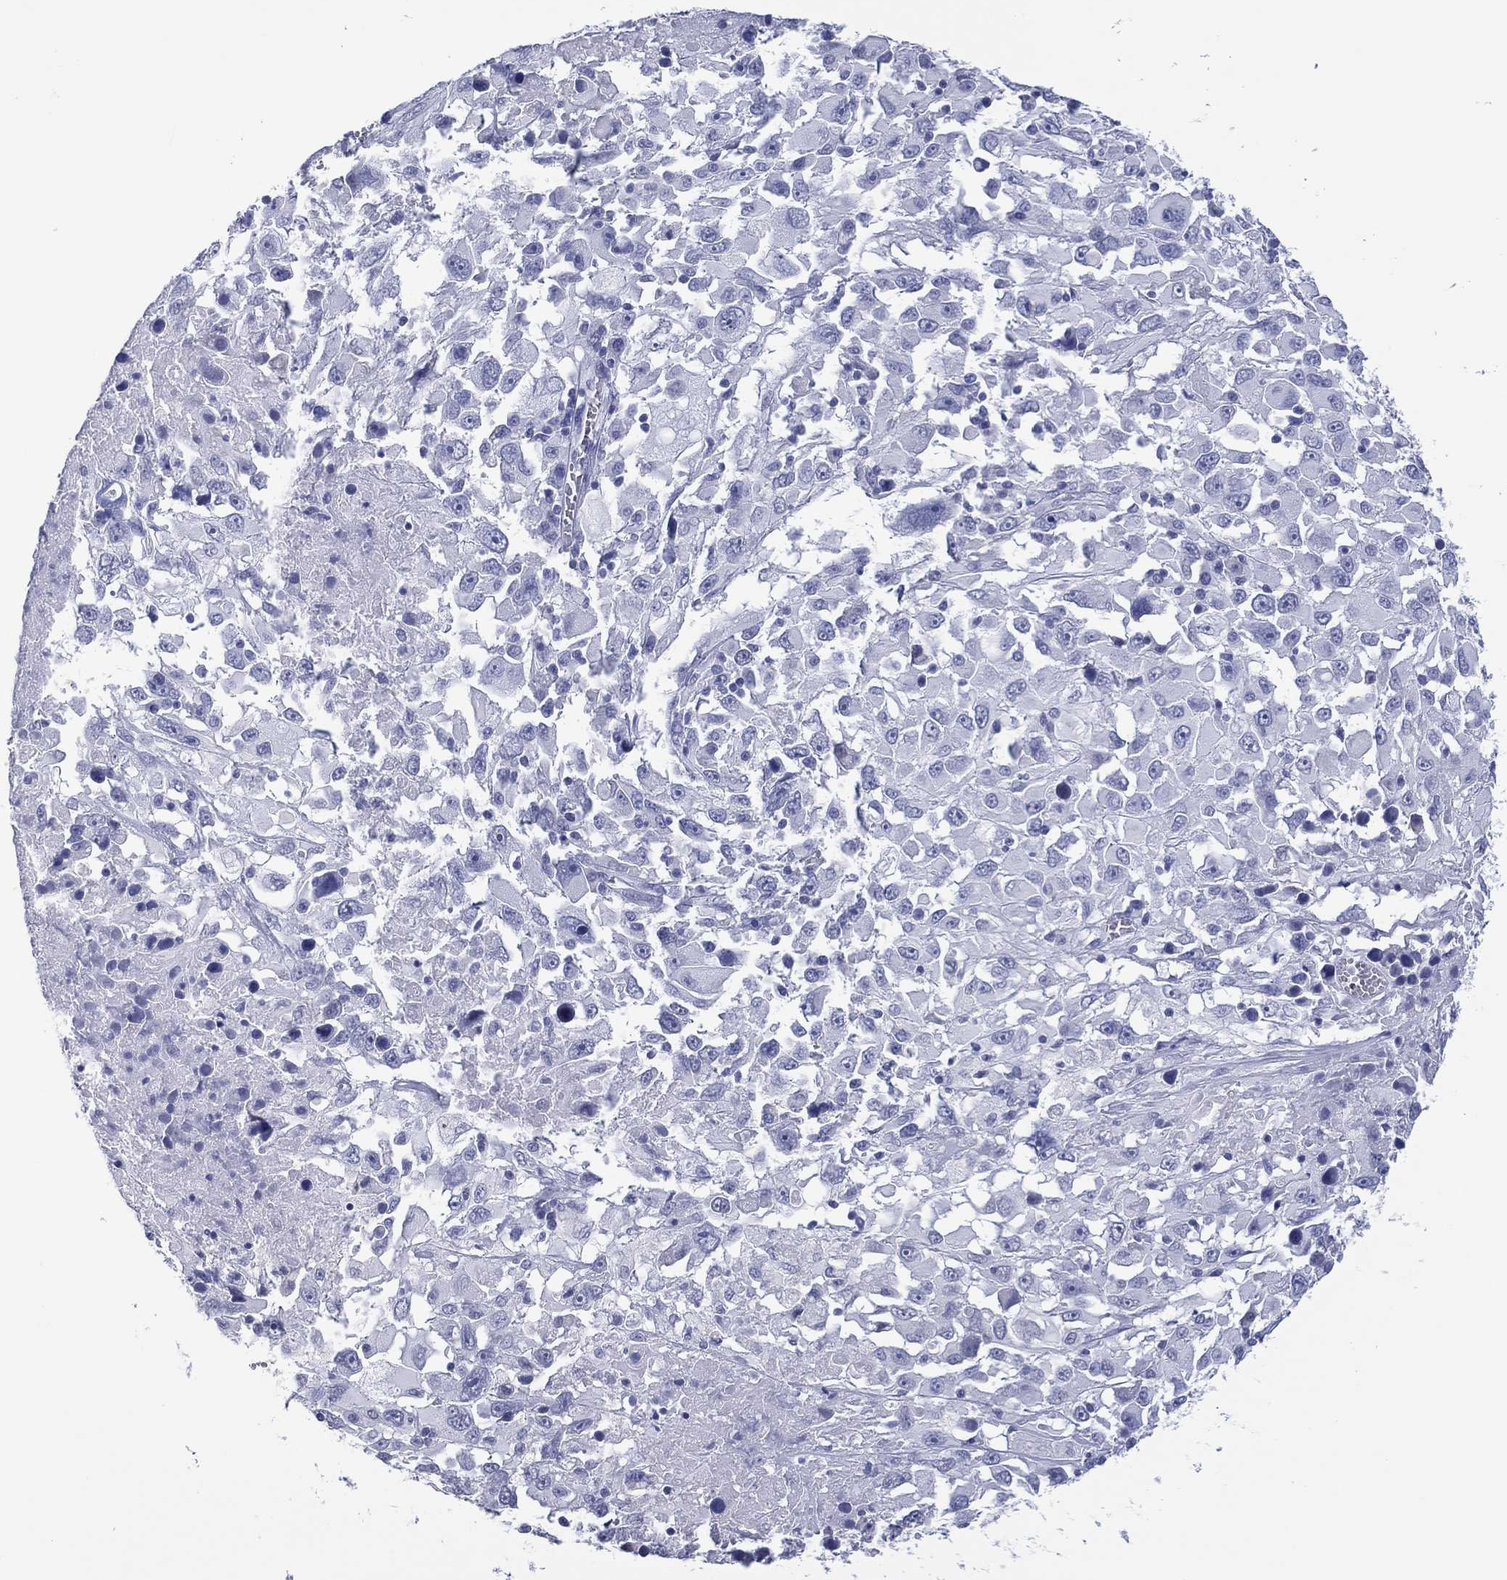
{"staining": {"intensity": "negative", "quantity": "none", "location": "none"}, "tissue": "melanoma", "cell_type": "Tumor cells", "image_type": "cancer", "snomed": [{"axis": "morphology", "description": "Malignant melanoma, Metastatic site"}, {"axis": "topography", "description": "Soft tissue"}], "caption": "Immunohistochemical staining of human malignant melanoma (metastatic site) displays no significant positivity in tumor cells. The staining was performed using DAB to visualize the protein expression in brown, while the nuclei were stained in blue with hematoxylin (Magnification: 20x).", "gene": "UTF1", "patient": {"sex": "male", "age": 50}}